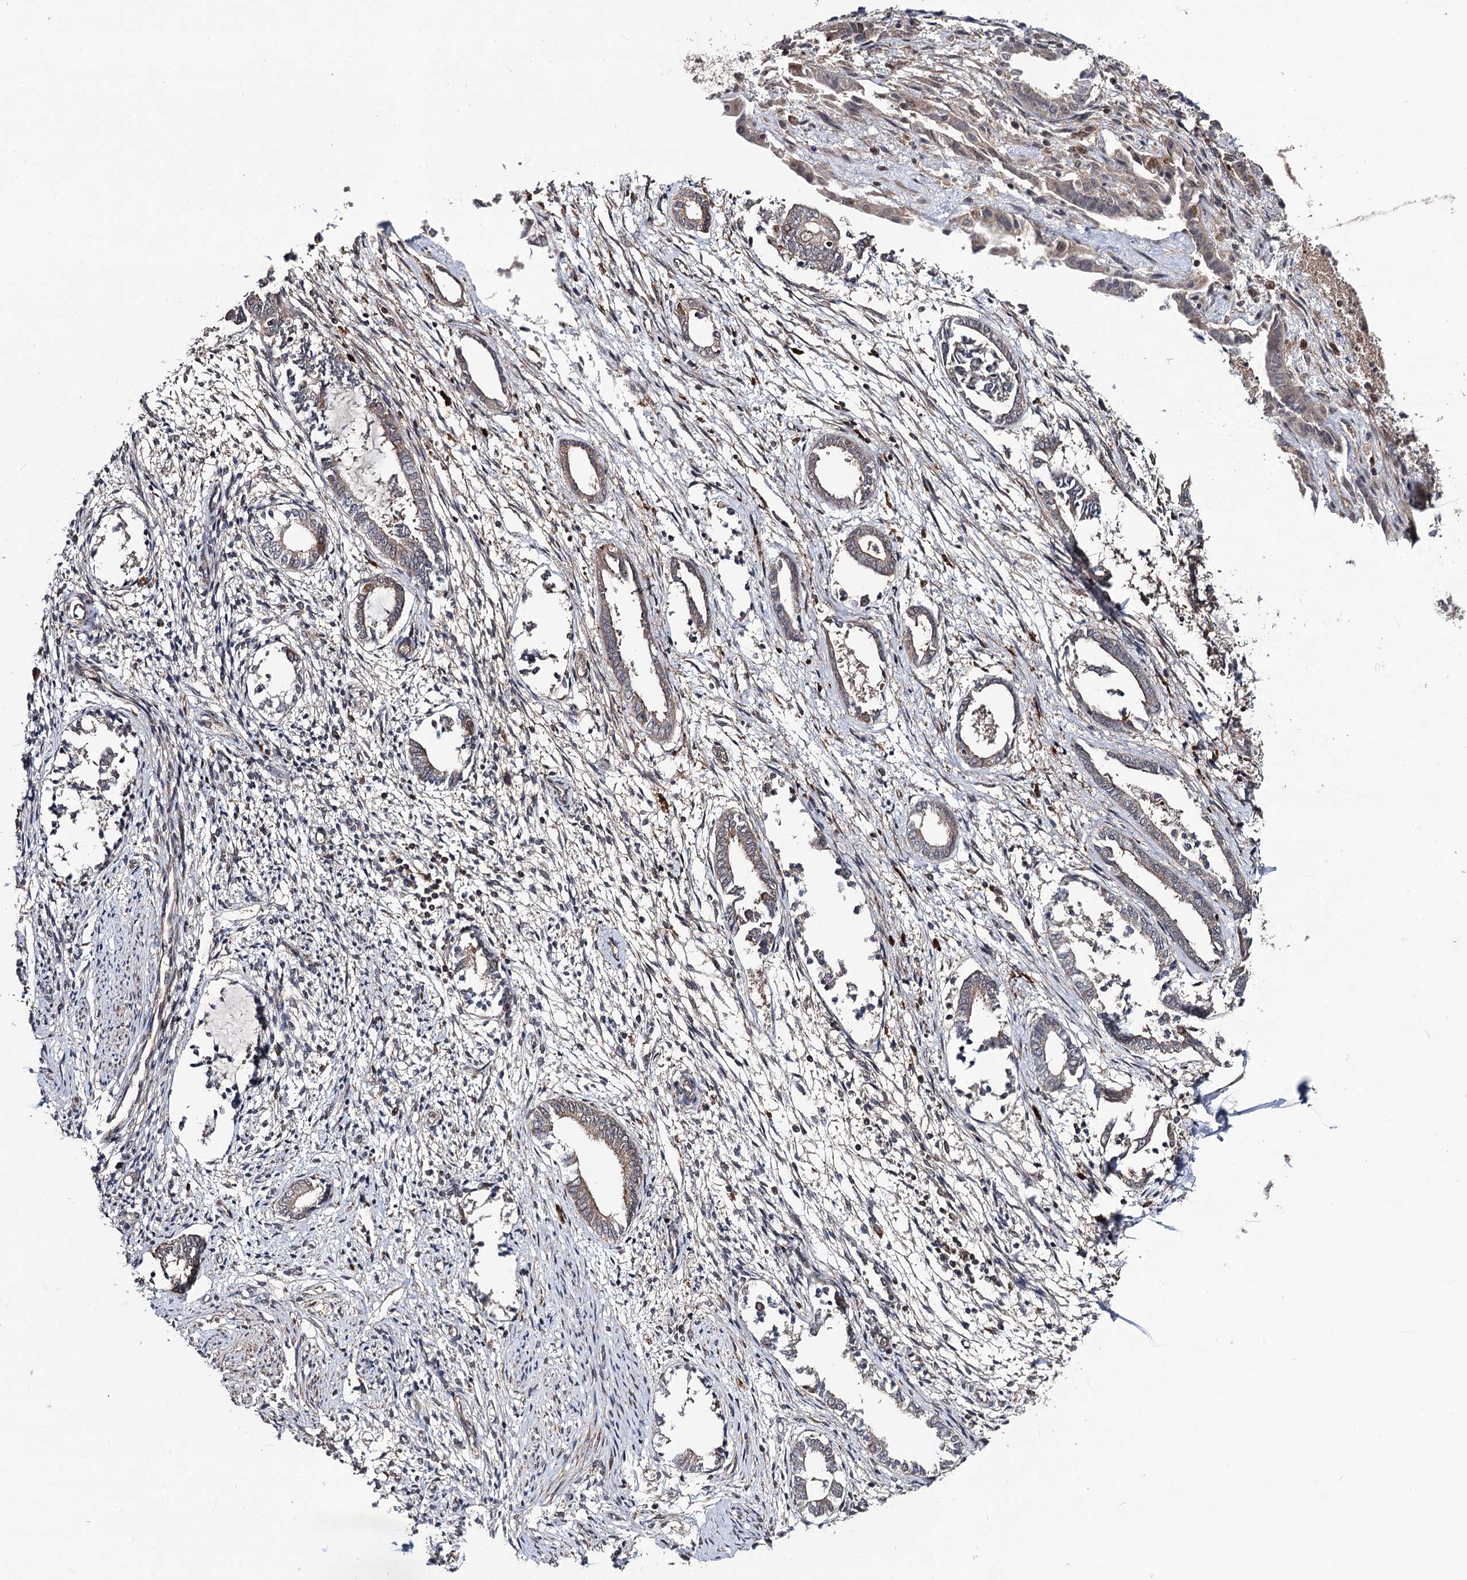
{"staining": {"intensity": "negative", "quantity": "none", "location": "none"}, "tissue": "endometrium", "cell_type": "Cells in endometrial stroma", "image_type": "normal", "snomed": [{"axis": "morphology", "description": "Normal tissue, NOS"}, {"axis": "topography", "description": "Endometrium"}], "caption": "Immunohistochemistry (IHC) micrograph of benign endometrium stained for a protein (brown), which reveals no positivity in cells in endometrial stroma.", "gene": "KXD1", "patient": {"sex": "female", "age": 56}}